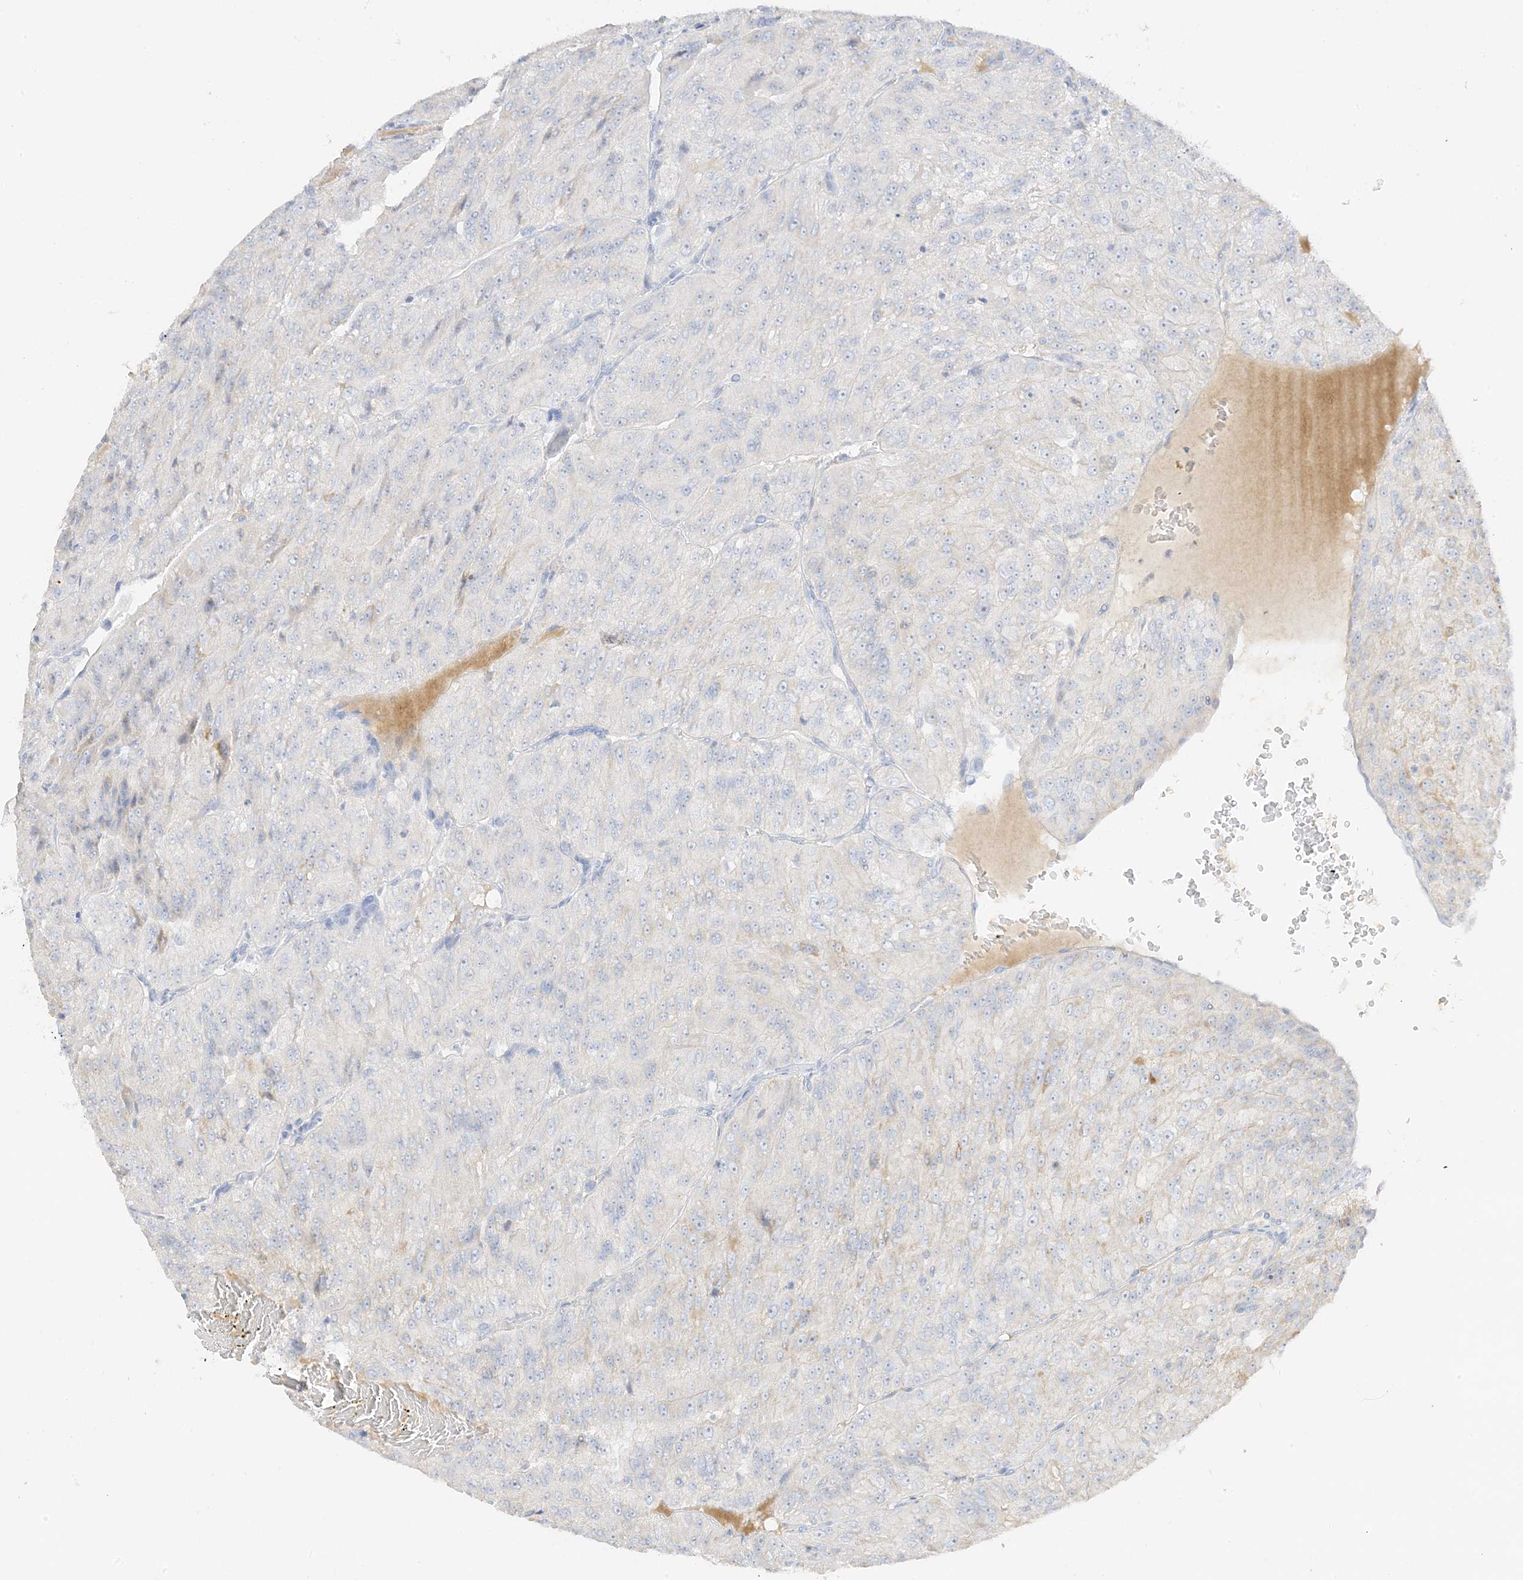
{"staining": {"intensity": "negative", "quantity": "none", "location": "none"}, "tissue": "renal cancer", "cell_type": "Tumor cells", "image_type": "cancer", "snomed": [{"axis": "morphology", "description": "Adenocarcinoma, NOS"}, {"axis": "topography", "description": "Kidney"}], "caption": "Tumor cells are negative for protein expression in human adenocarcinoma (renal).", "gene": "ZBTB41", "patient": {"sex": "female", "age": 63}}